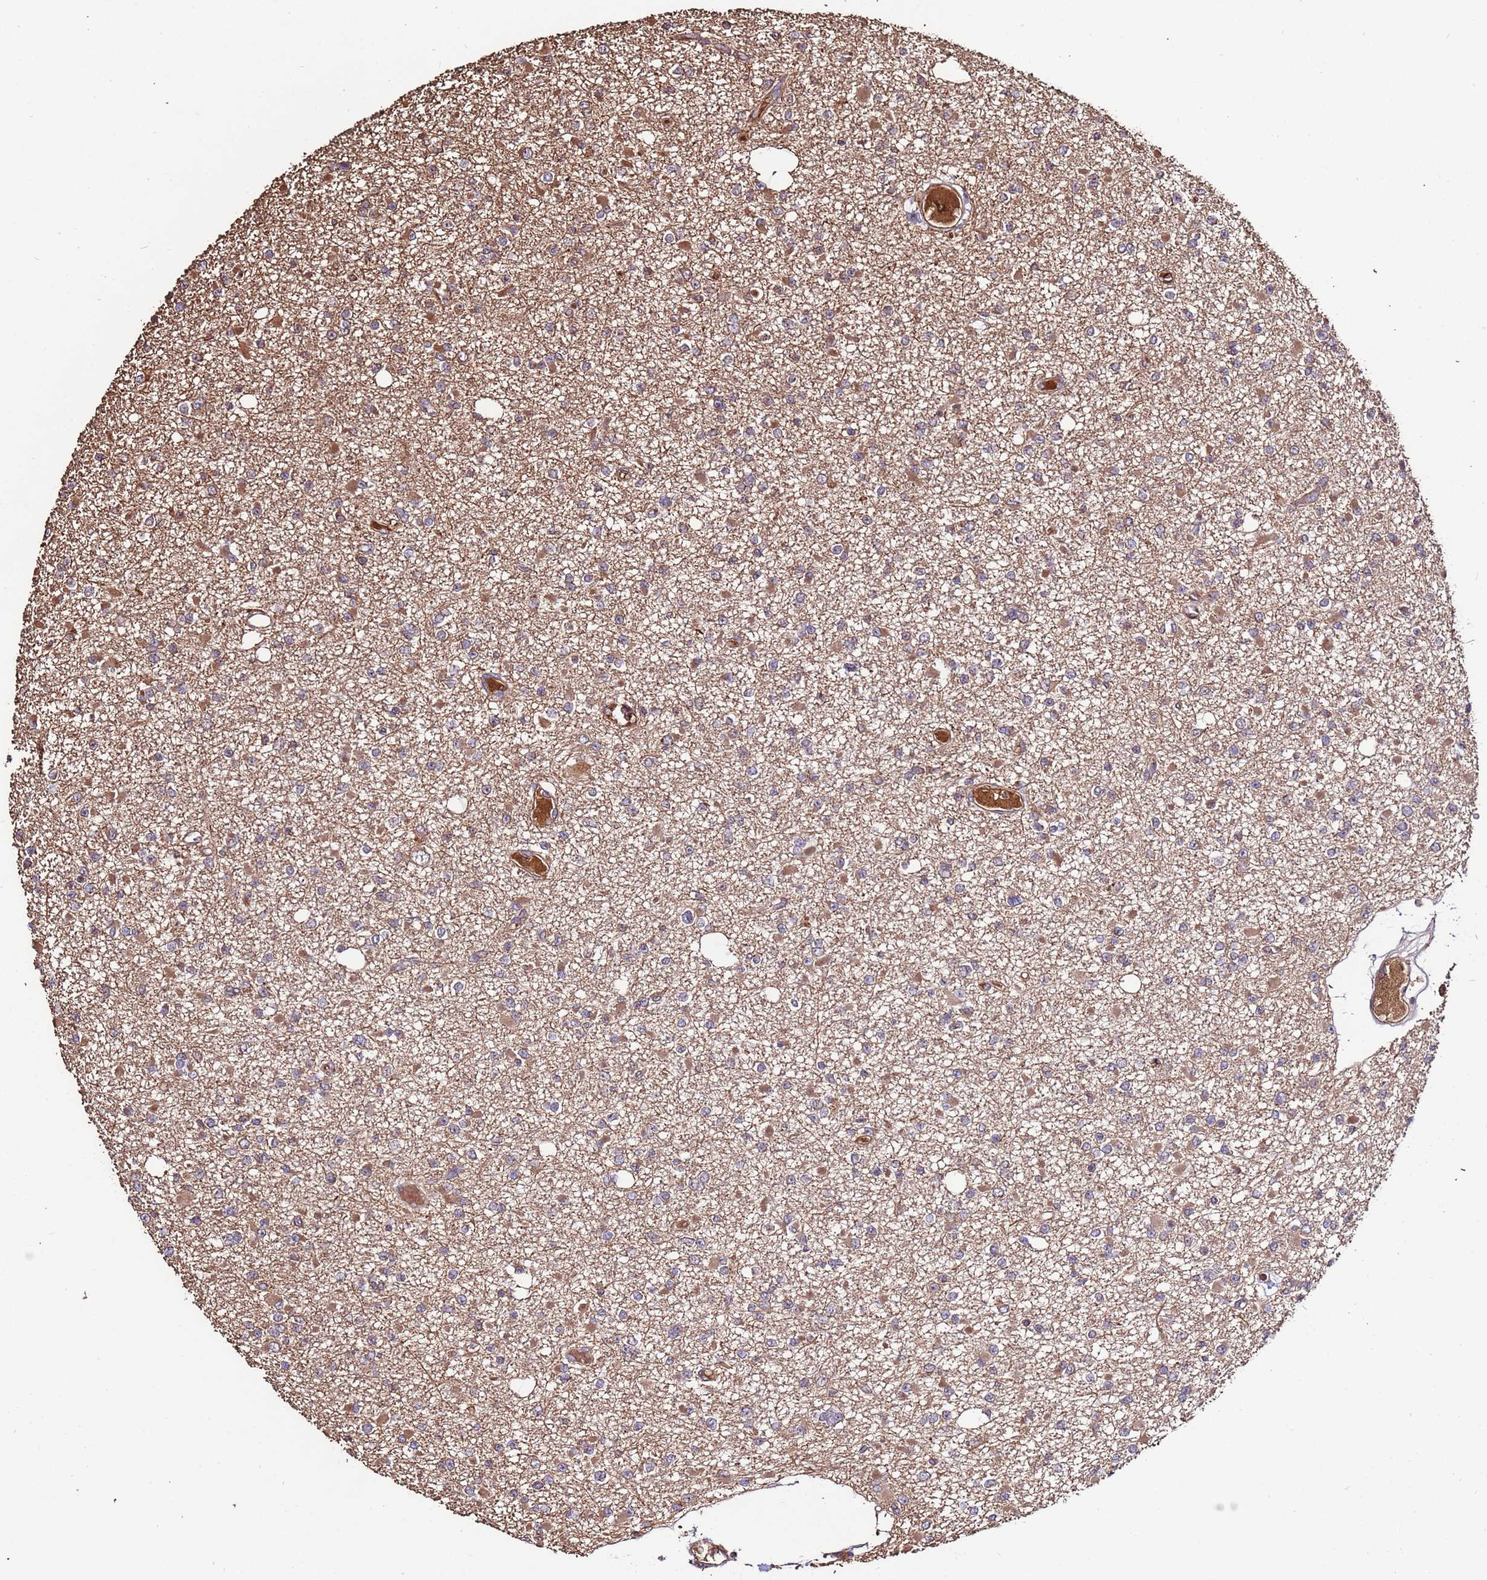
{"staining": {"intensity": "weak", "quantity": "25%-75%", "location": "cytoplasmic/membranous"}, "tissue": "glioma", "cell_type": "Tumor cells", "image_type": "cancer", "snomed": [{"axis": "morphology", "description": "Glioma, malignant, Low grade"}, {"axis": "topography", "description": "Brain"}], "caption": "A histopathology image of glioma stained for a protein demonstrates weak cytoplasmic/membranous brown staining in tumor cells.", "gene": "RPS15A", "patient": {"sex": "female", "age": 22}}